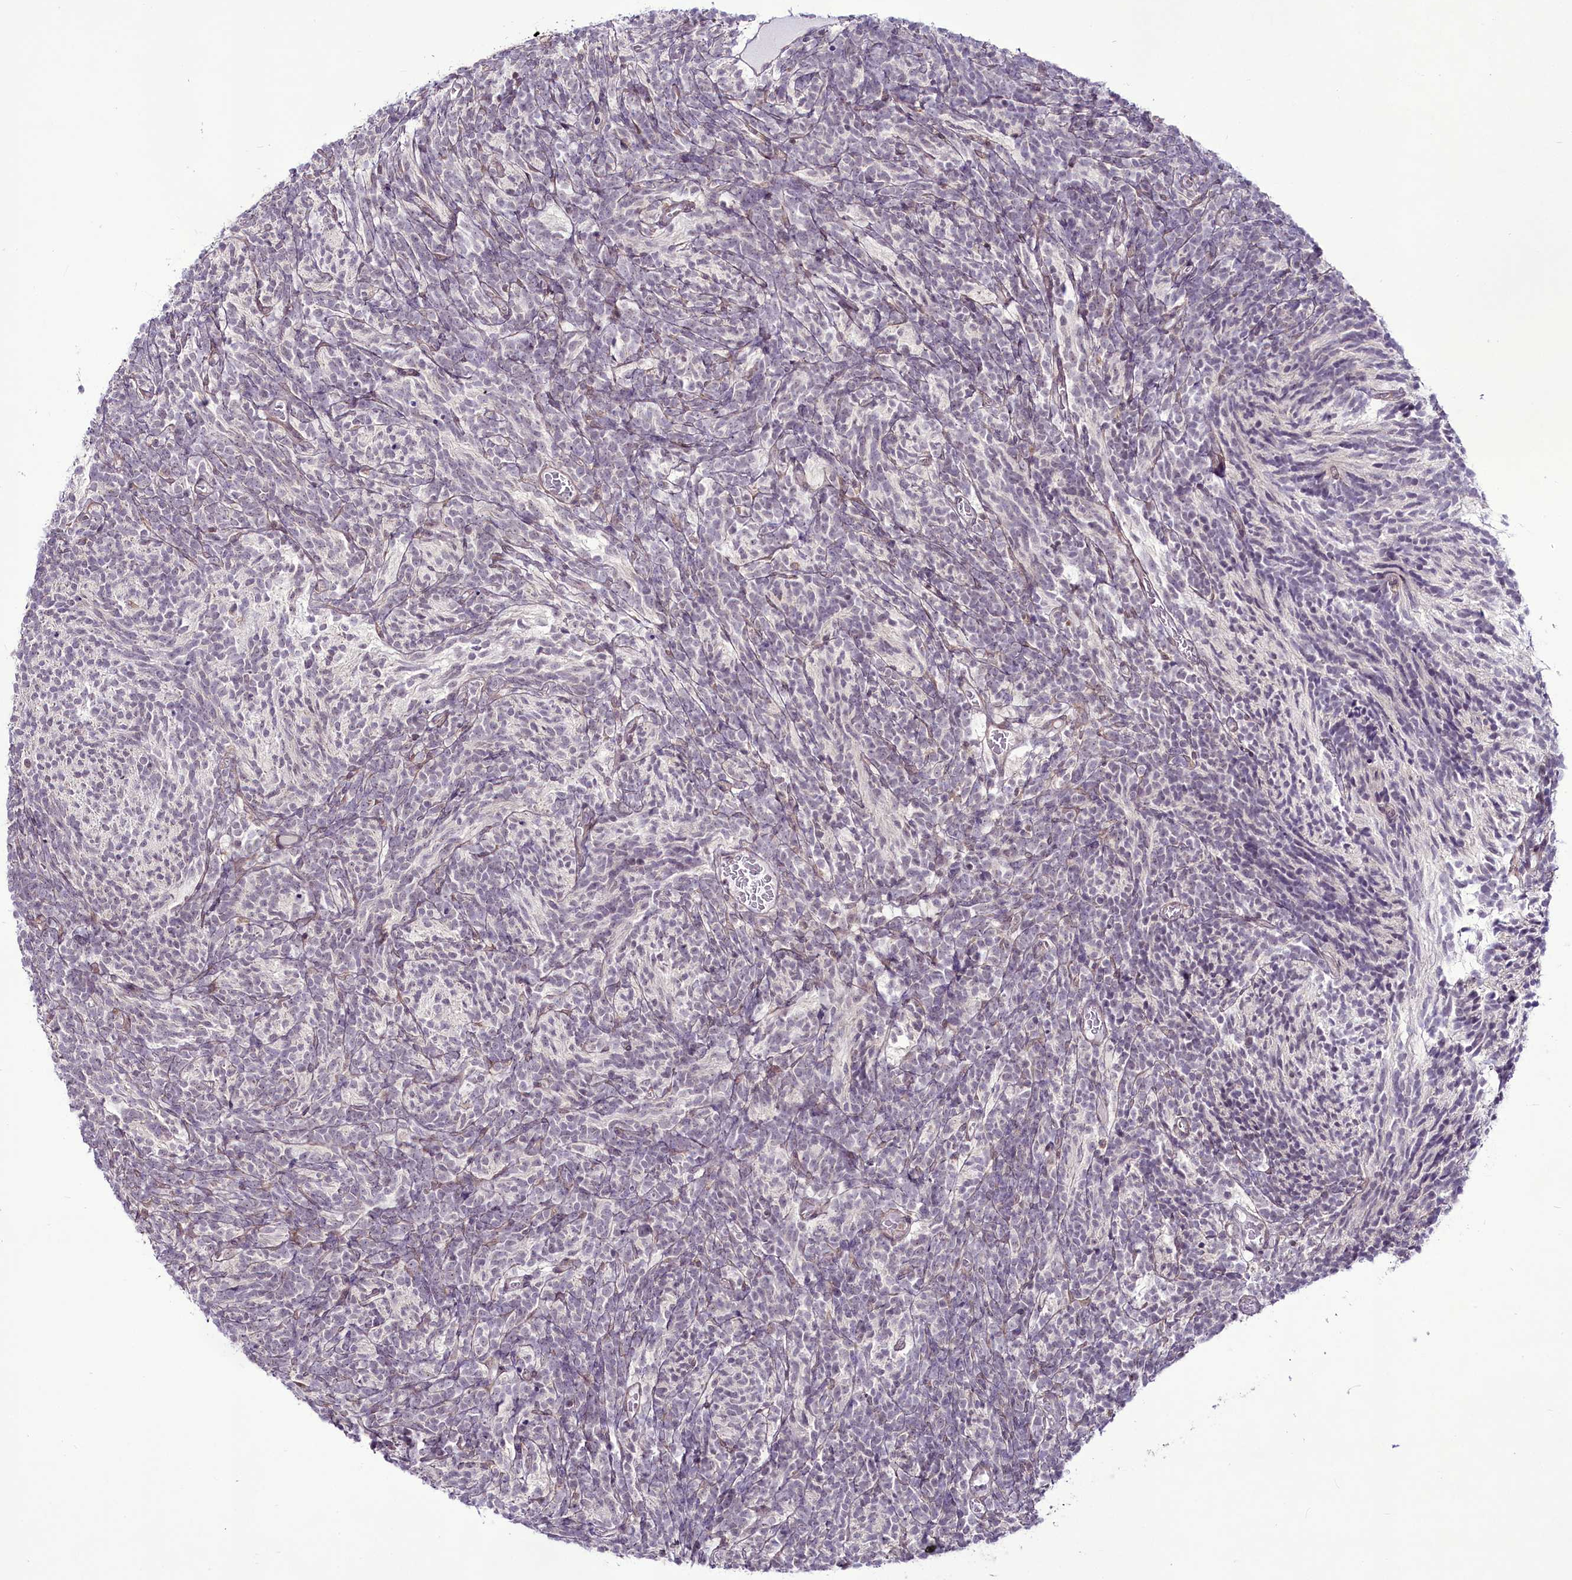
{"staining": {"intensity": "negative", "quantity": "none", "location": "none"}, "tissue": "glioma", "cell_type": "Tumor cells", "image_type": "cancer", "snomed": [{"axis": "morphology", "description": "Glioma, malignant, Low grade"}, {"axis": "topography", "description": "Brain"}], "caption": "Immunohistochemistry of human malignant low-grade glioma displays no staining in tumor cells.", "gene": "RSBN1", "patient": {"sex": "female", "age": 1}}